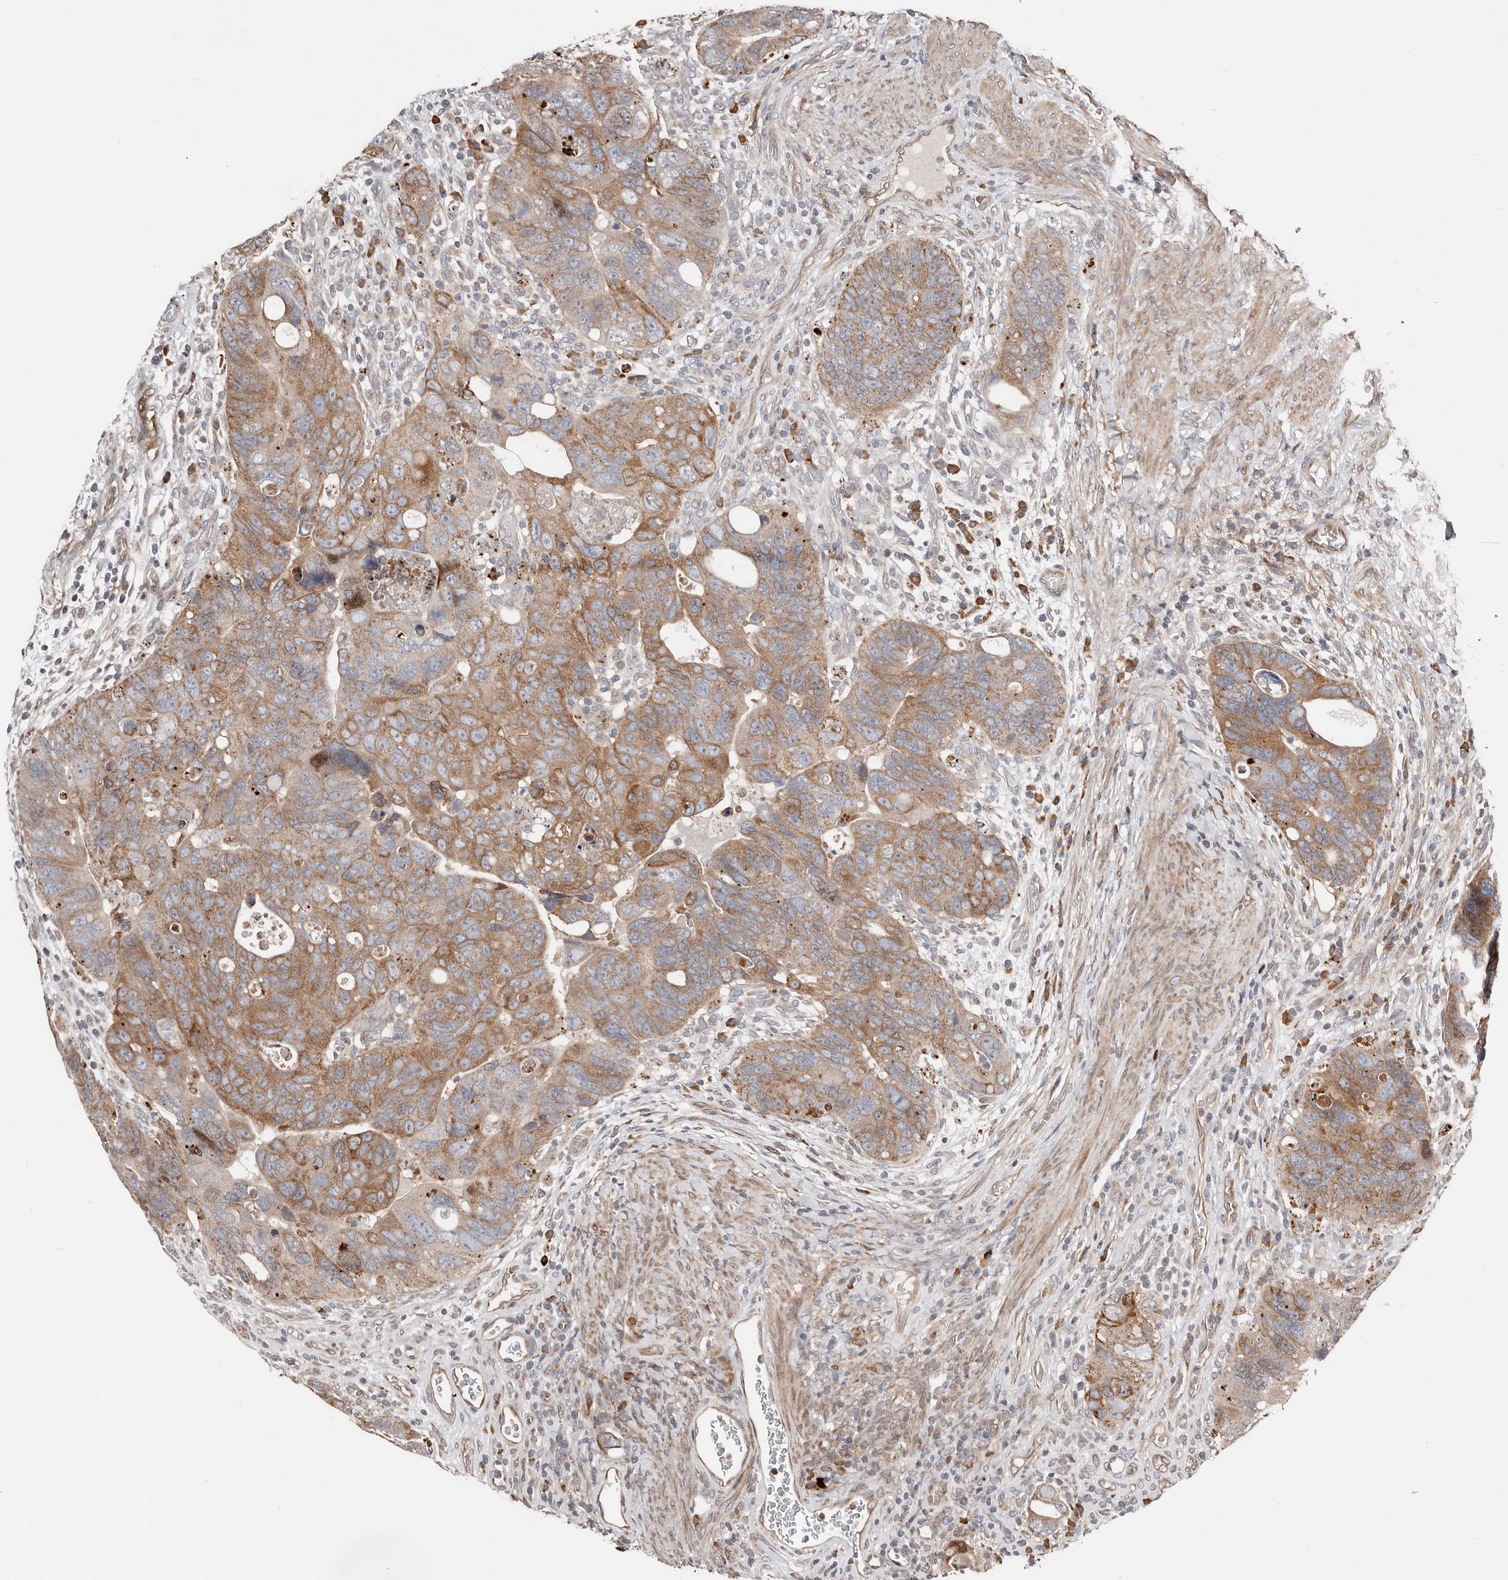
{"staining": {"intensity": "moderate", "quantity": ">75%", "location": "cytoplasmic/membranous"}, "tissue": "colorectal cancer", "cell_type": "Tumor cells", "image_type": "cancer", "snomed": [{"axis": "morphology", "description": "Adenocarcinoma, NOS"}, {"axis": "topography", "description": "Rectum"}], "caption": "Immunohistochemistry (DAB) staining of adenocarcinoma (colorectal) exhibits moderate cytoplasmic/membranous protein expression in about >75% of tumor cells.", "gene": "SMYD4", "patient": {"sex": "male", "age": 59}}